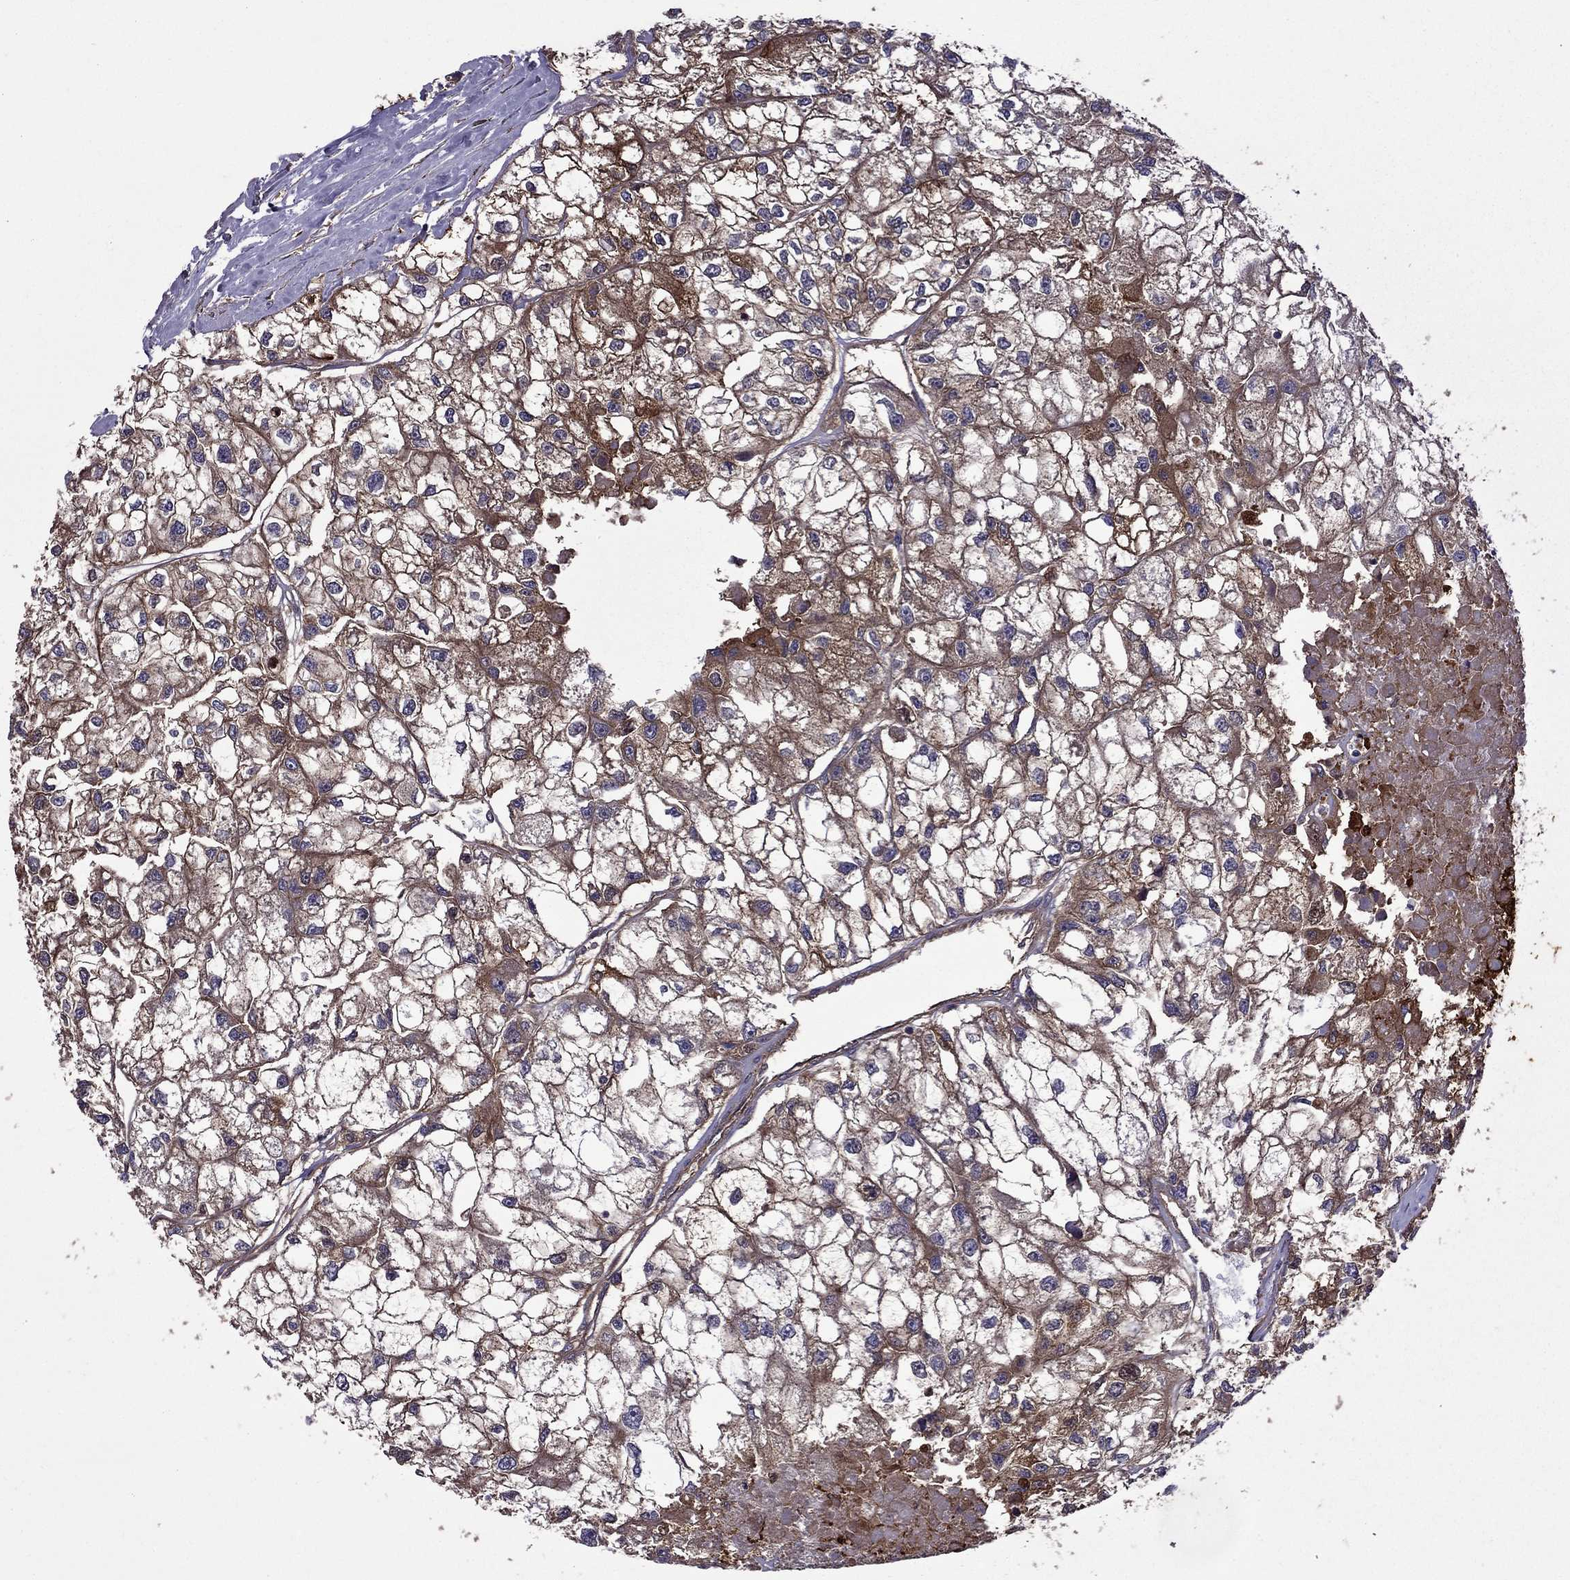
{"staining": {"intensity": "strong", "quantity": ">75%", "location": "cytoplasmic/membranous"}, "tissue": "renal cancer", "cell_type": "Tumor cells", "image_type": "cancer", "snomed": [{"axis": "morphology", "description": "Adenocarcinoma, NOS"}, {"axis": "topography", "description": "Kidney"}], "caption": "Immunohistochemical staining of human renal cancer displays high levels of strong cytoplasmic/membranous staining in approximately >75% of tumor cells.", "gene": "ITGB1", "patient": {"sex": "male", "age": 56}}